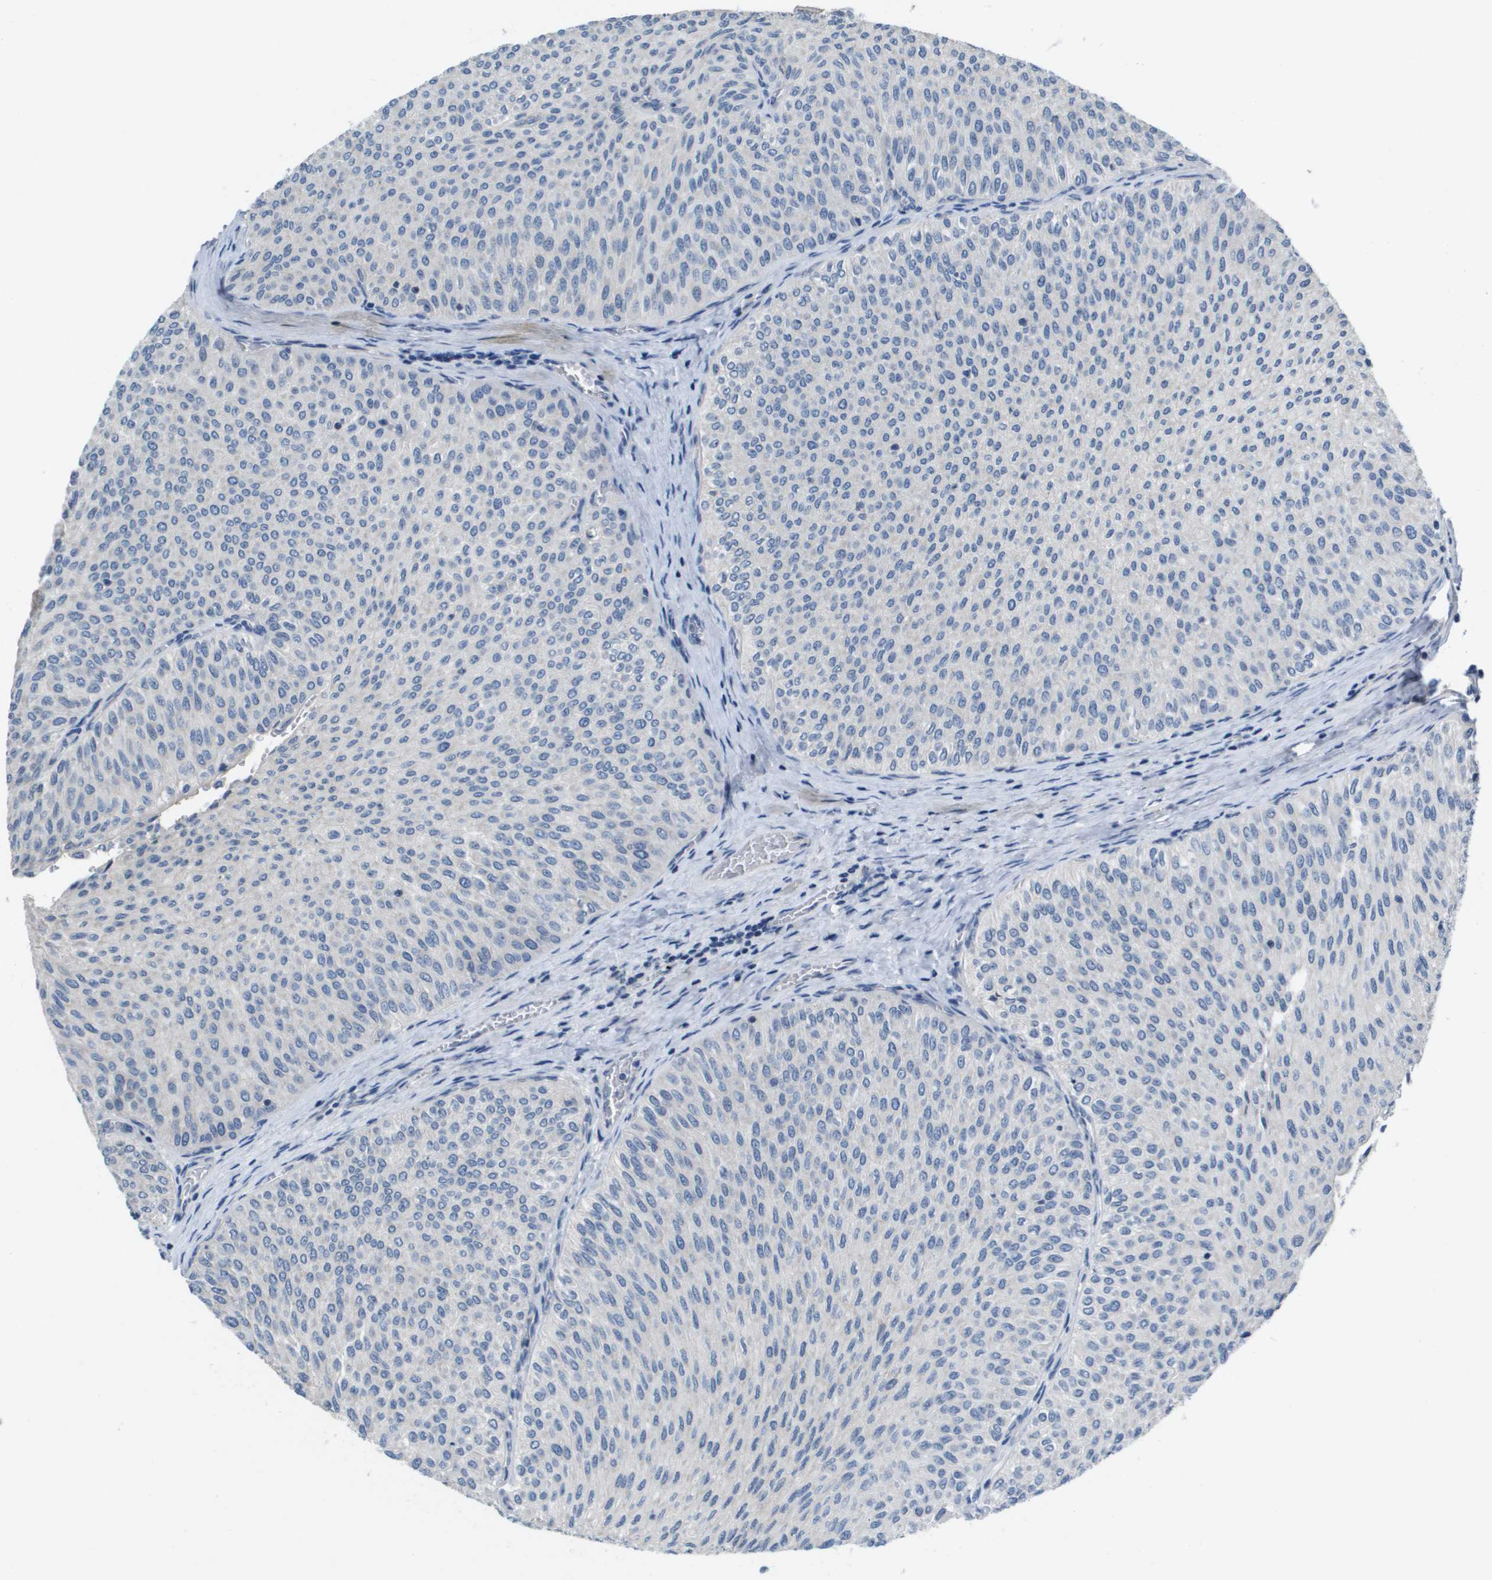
{"staining": {"intensity": "negative", "quantity": "none", "location": "none"}, "tissue": "urothelial cancer", "cell_type": "Tumor cells", "image_type": "cancer", "snomed": [{"axis": "morphology", "description": "Urothelial carcinoma, Low grade"}, {"axis": "topography", "description": "Urinary bladder"}], "caption": "Tumor cells are negative for brown protein staining in urothelial carcinoma (low-grade).", "gene": "CAPN11", "patient": {"sex": "male", "age": 78}}